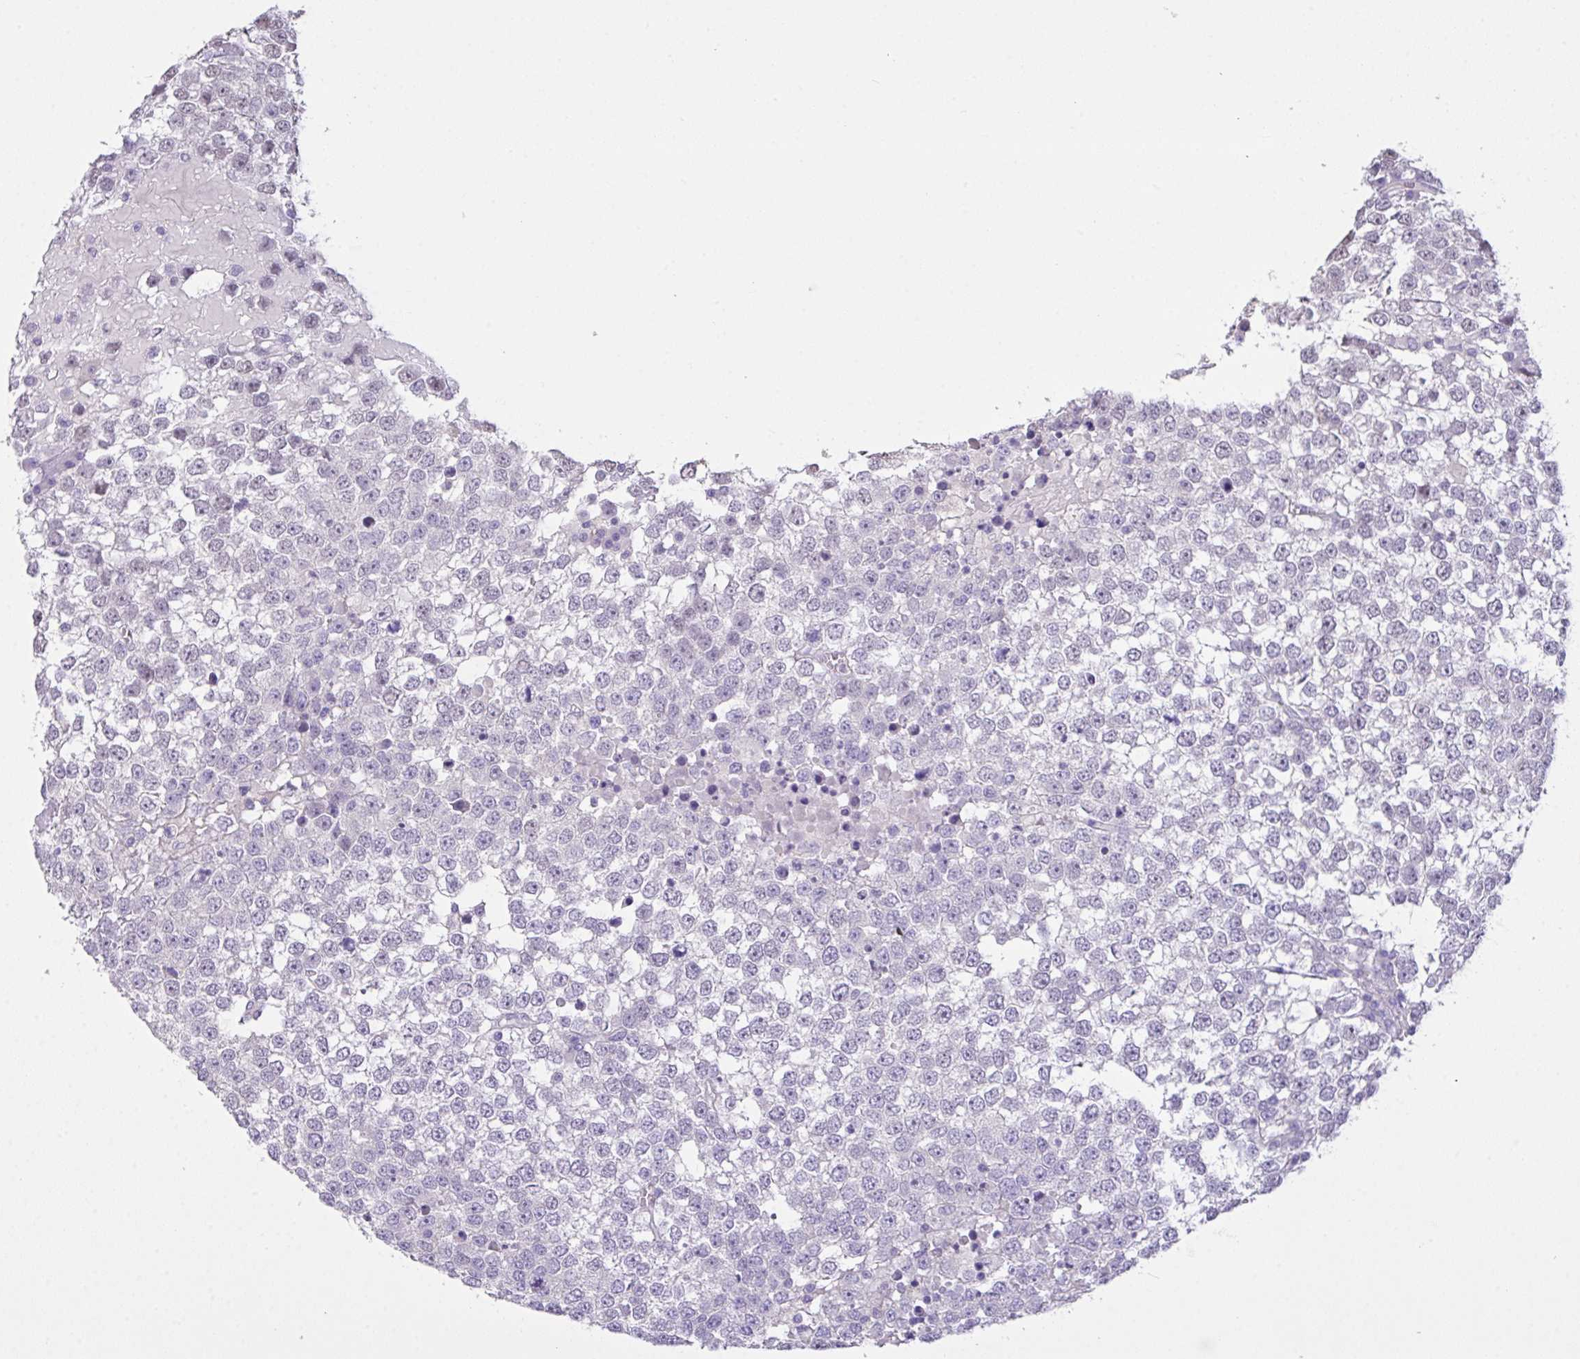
{"staining": {"intensity": "negative", "quantity": "none", "location": "none"}, "tissue": "testis cancer", "cell_type": "Tumor cells", "image_type": "cancer", "snomed": [{"axis": "morphology", "description": "Seminoma, NOS"}, {"axis": "topography", "description": "Testis"}], "caption": "Tumor cells are negative for brown protein staining in testis seminoma.", "gene": "CST11", "patient": {"sex": "male", "age": 65}}